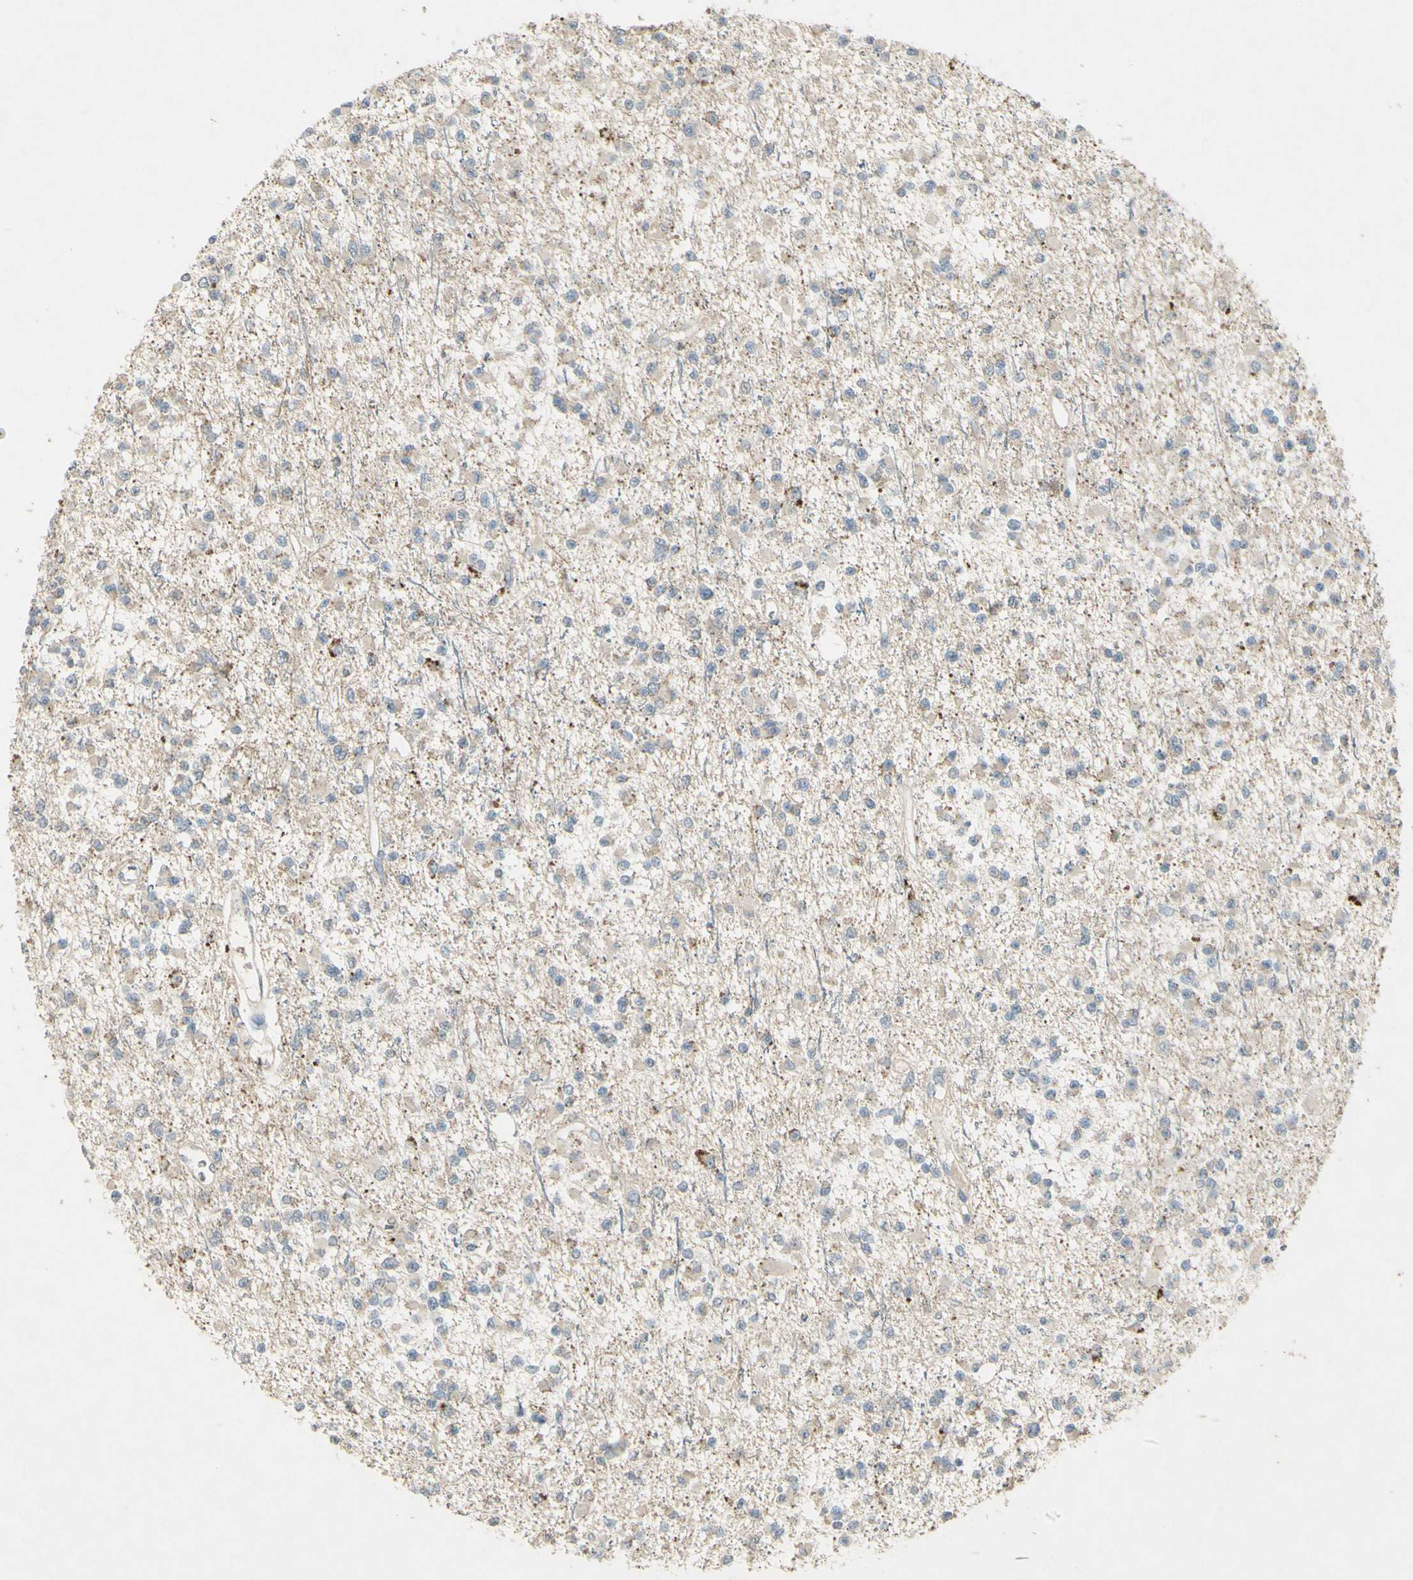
{"staining": {"intensity": "weak", "quantity": ">75%", "location": "cytoplasmic/membranous"}, "tissue": "glioma", "cell_type": "Tumor cells", "image_type": "cancer", "snomed": [{"axis": "morphology", "description": "Glioma, malignant, Low grade"}, {"axis": "topography", "description": "Brain"}], "caption": "A brown stain shows weak cytoplasmic/membranous expression of a protein in human glioma tumor cells.", "gene": "TIMM21", "patient": {"sex": "female", "age": 22}}